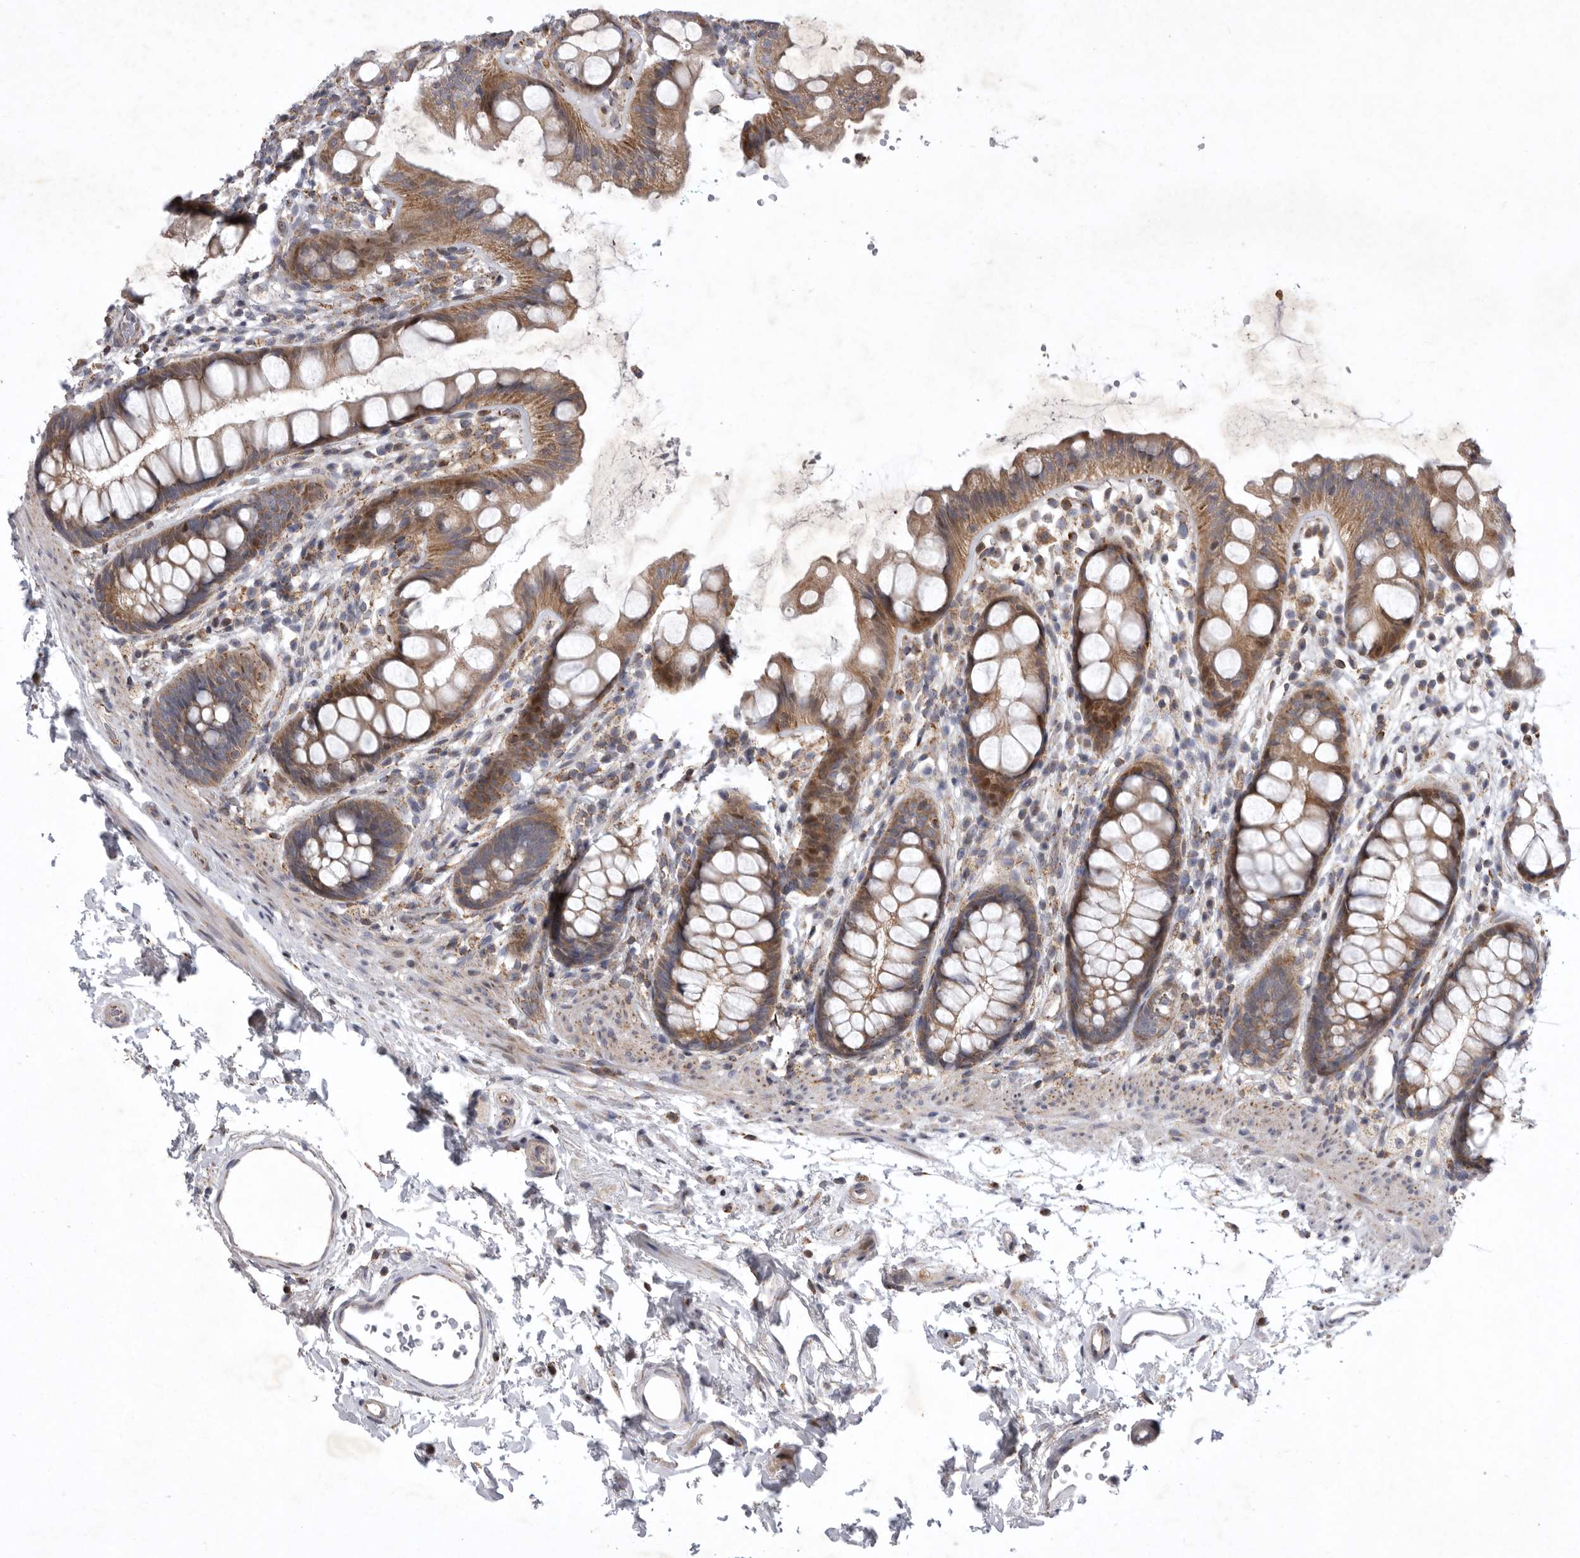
{"staining": {"intensity": "moderate", "quantity": ">75%", "location": "cytoplasmic/membranous"}, "tissue": "rectum", "cell_type": "Glandular cells", "image_type": "normal", "snomed": [{"axis": "morphology", "description": "Normal tissue, NOS"}, {"axis": "topography", "description": "Rectum"}], "caption": "A micrograph of rectum stained for a protein demonstrates moderate cytoplasmic/membranous brown staining in glandular cells.", "gene": "MPZL1", "patient": {"sex": "female", "age": 65}}